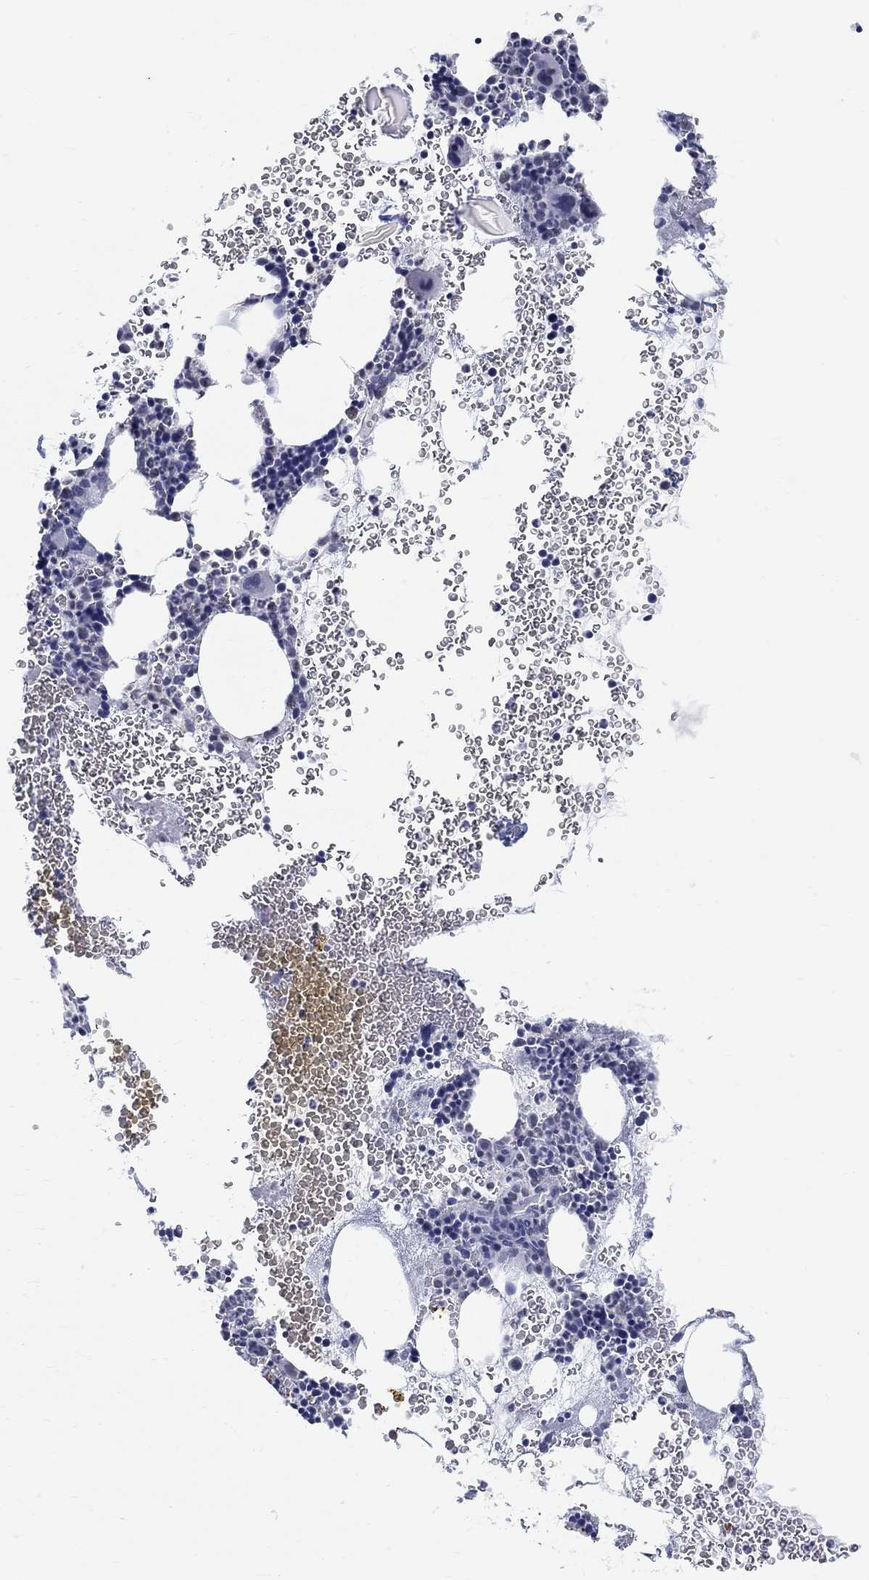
{"staining": {"intensity": "negative", "quantity": "none", "location": "none"}, "tissue": "bone marrow", "cell_type": "Hematopoietic cells", "image_type": "normal", "snomed": [{"axis": "morphology", "description": "Normal tissue, NOS"}, {"axis": "topography", "description": "Bone marrow"}], "caption": "A high-resolution micrograph shows immunohistochemistry staining of benign bone marrow, which demonstrates no significant staining in hematopoietic cells. (Brightfield microscopy of DAB (3,3'-diaminobenzidine) immunohistochemistry (IHC) at high magnification).", "gene": "ANKS1B", "patient": {"sex": "male", "age": 44}}